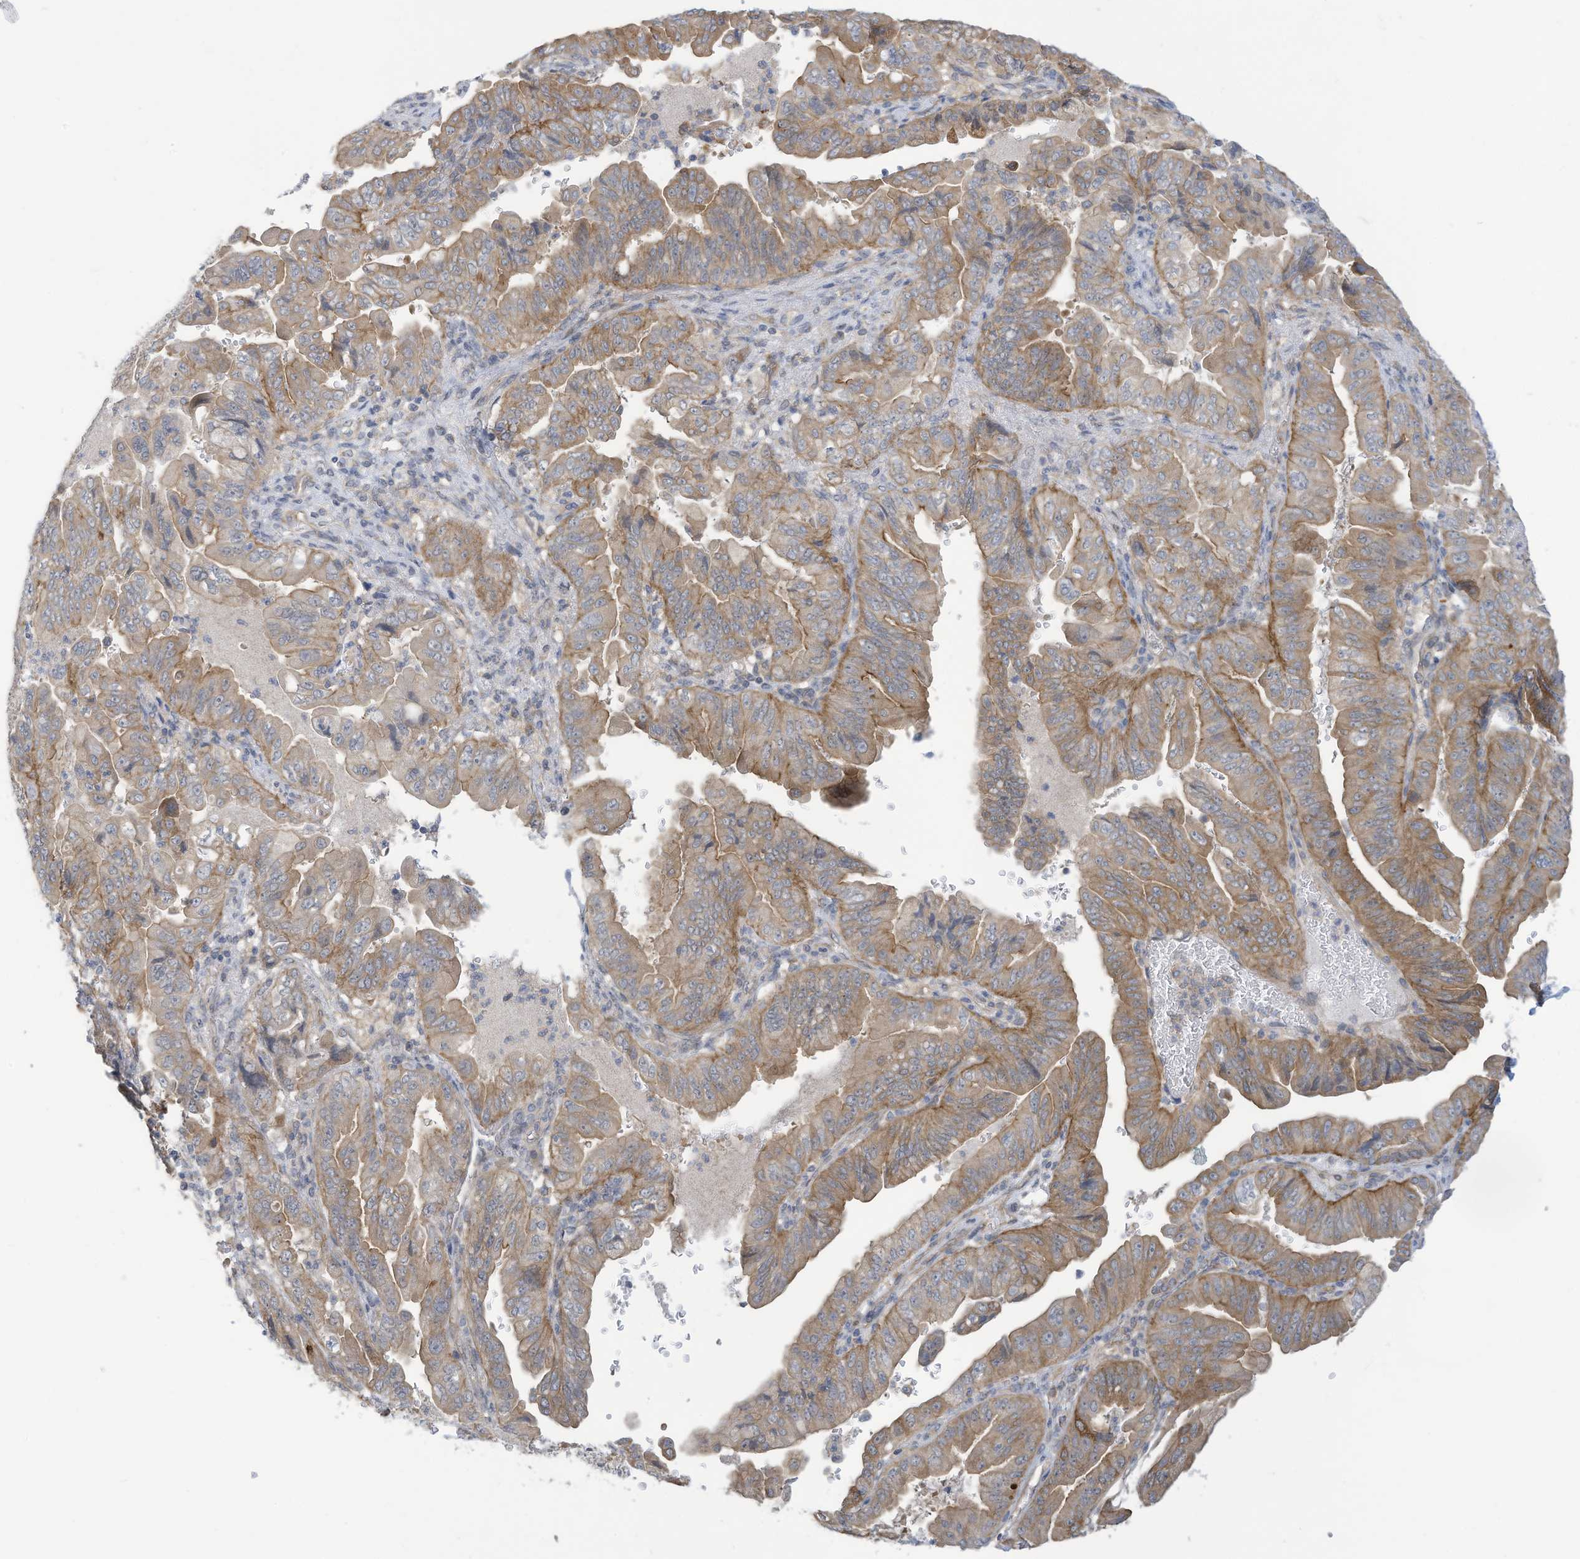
{"staining": {"intensity": "moderate", "quantity": ">75%", "location": "cytoplasmic/membranous"}, "tissue": "pancreatic cancer", "cell_type": "Tumor cells", "image_type": "cancer", "snomed": [{"axis": "morphology", "description": "Adenocarcinoma, NOS"}, {"axis": "topography", "description": "Pancreas"}], "caption": "This micrograph demonstrates adenocarcinoma (pancreatic) stained with IHC to label a protein in brown. The cytoplasmic/membranous of tumor cells show moderate positivity for the protein. Nuclei are counter-stained blue.", "gene": "ADAT2", "patient": {"sex": "male", "age": 70}}